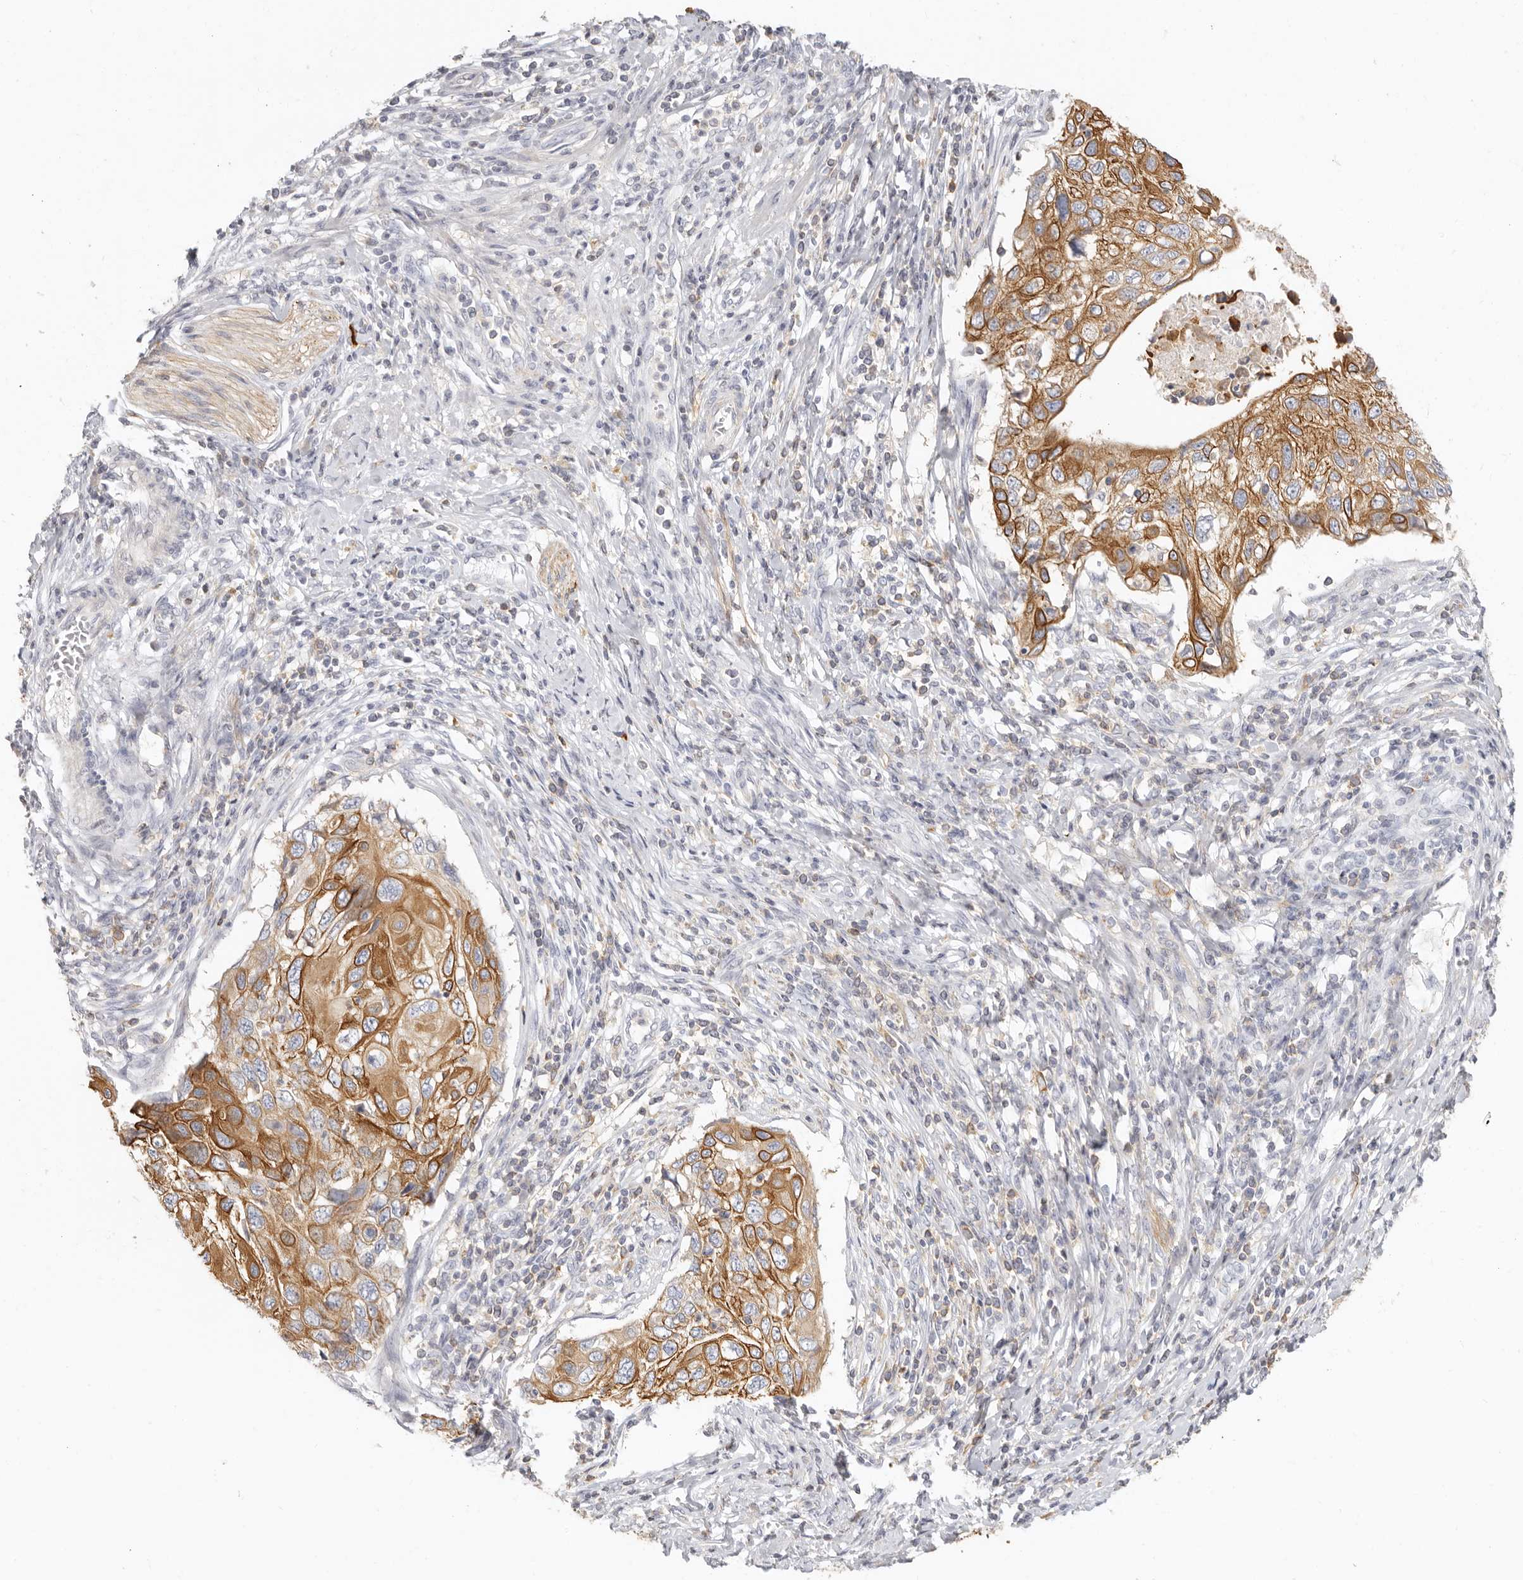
{"staining": {"intensity": "moderate", "quantity": ">75%", "location": "cytoplasmic/membranous"}, "tissue": "cervical cancer", "cell_type": "Tumor cells", "image_type": "cancer", "snomed": [{"axis": "morphology", "description": "Squamous cell carcinoma, NOS"}, {"axis": "topography", "description": "Cervix"}], "caption": "Protein expression by IHC shows moderate cytoplasmic/membranous staining in about >75% of tumor cells in squamous cell carcinoma (cervical).", "gene": "NIBAN1", "patient": {"sex": "female", "age": 70}}